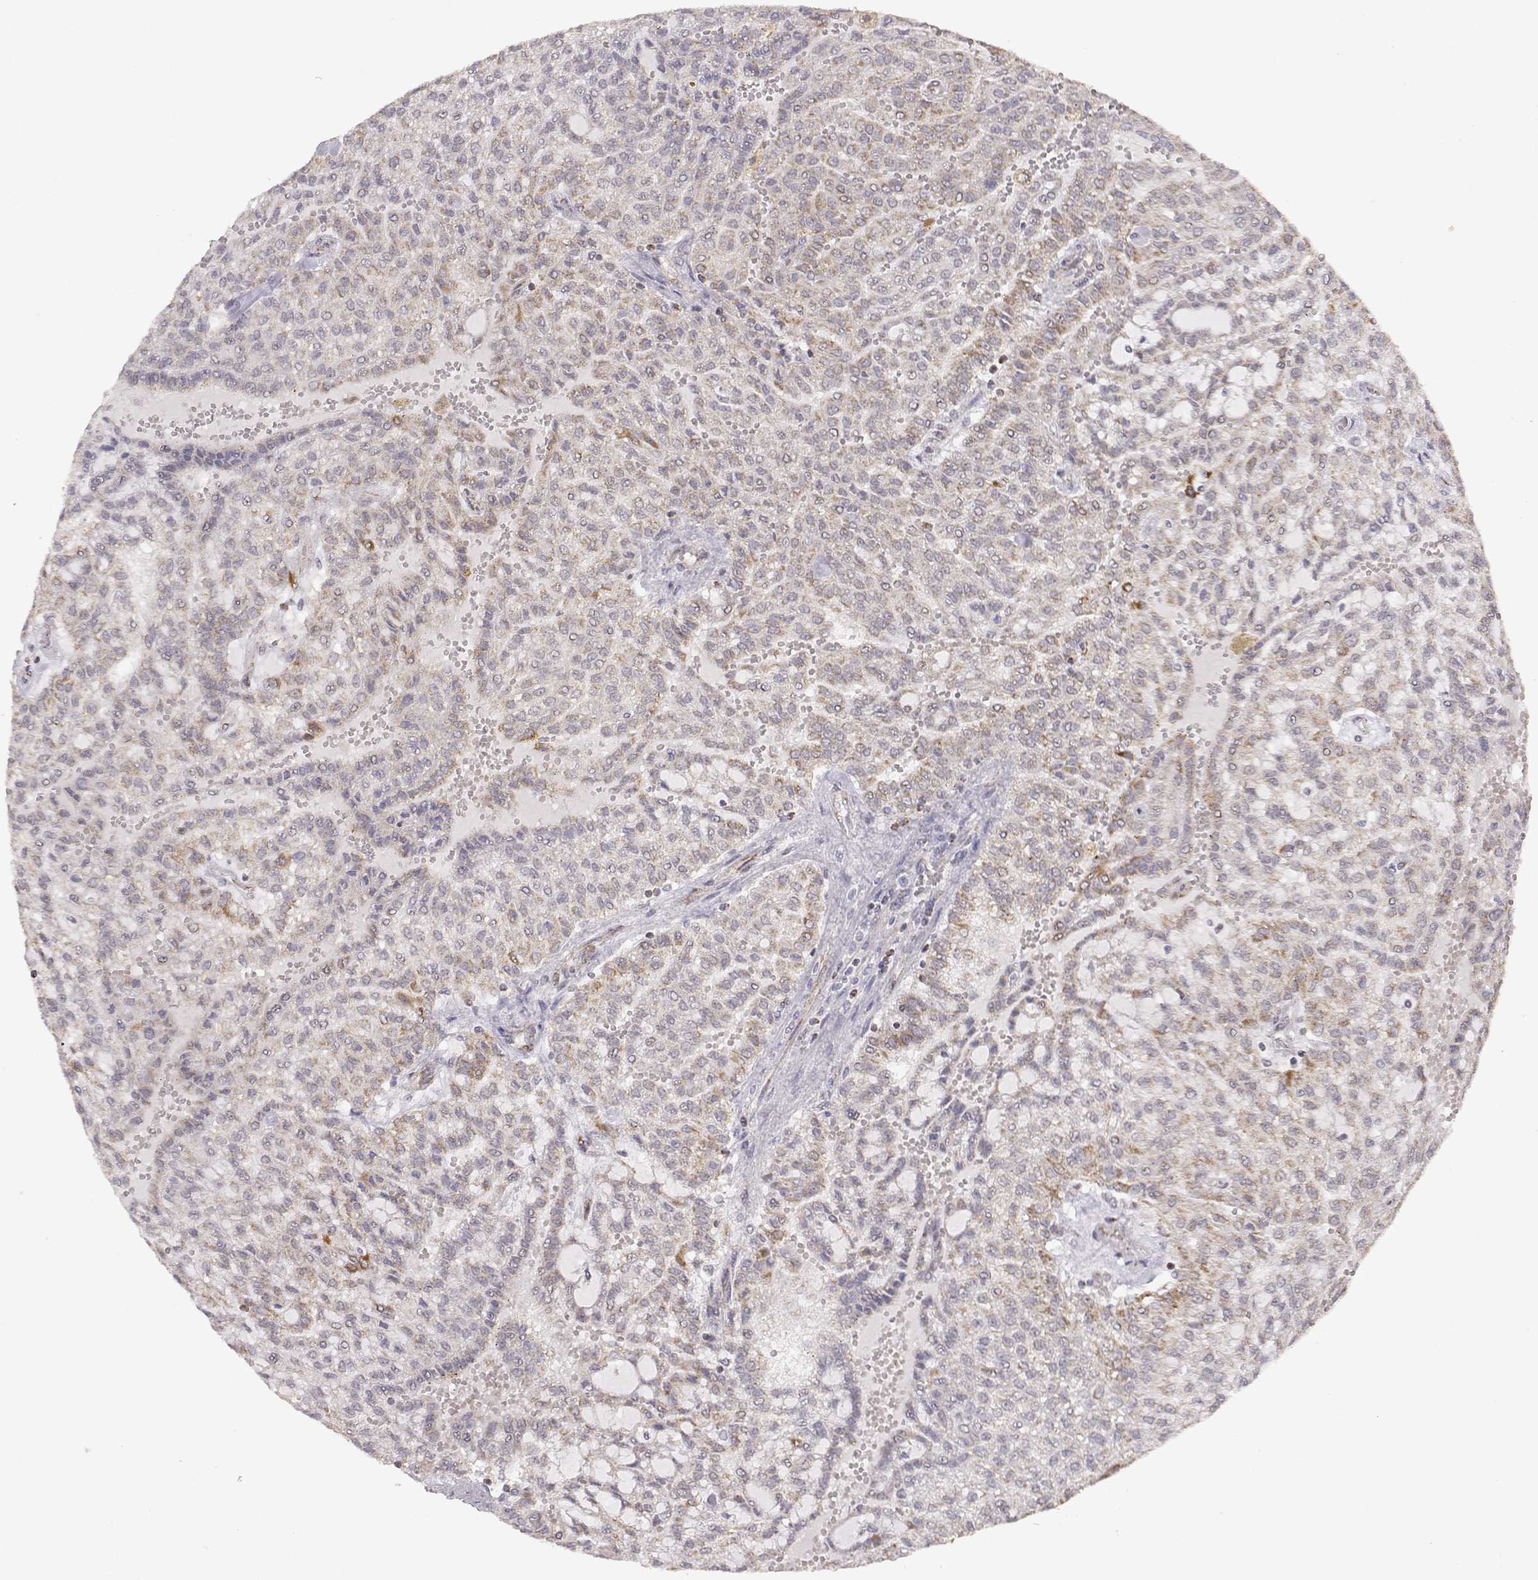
{"staining": {"intensity": "weak", "quantity": ">75%", "location": "cytoplasmic/membranous"}, "tissue": "renal cancer", "cell_type": "Tumor cells", "image_type": "cancer", "snomed": [{"axis": "morphology", "description": "Adenocarcinoma, NOS"}, {"axis": "topography", "description": "Kidney"}], "caption": "Immunohistochemistry image of neoplastic tissue: adenocarcinoma (renal) stained using immunohistochemistry (IHC) demonstrates low levels of weak protein expression localized specifically in the cytoplasmic/membranous of tumor cells, appearing as a cytoplasmic/membranous brown color.", "gene": "EXOG", "patient": {"sex": "male", "age": 63}}